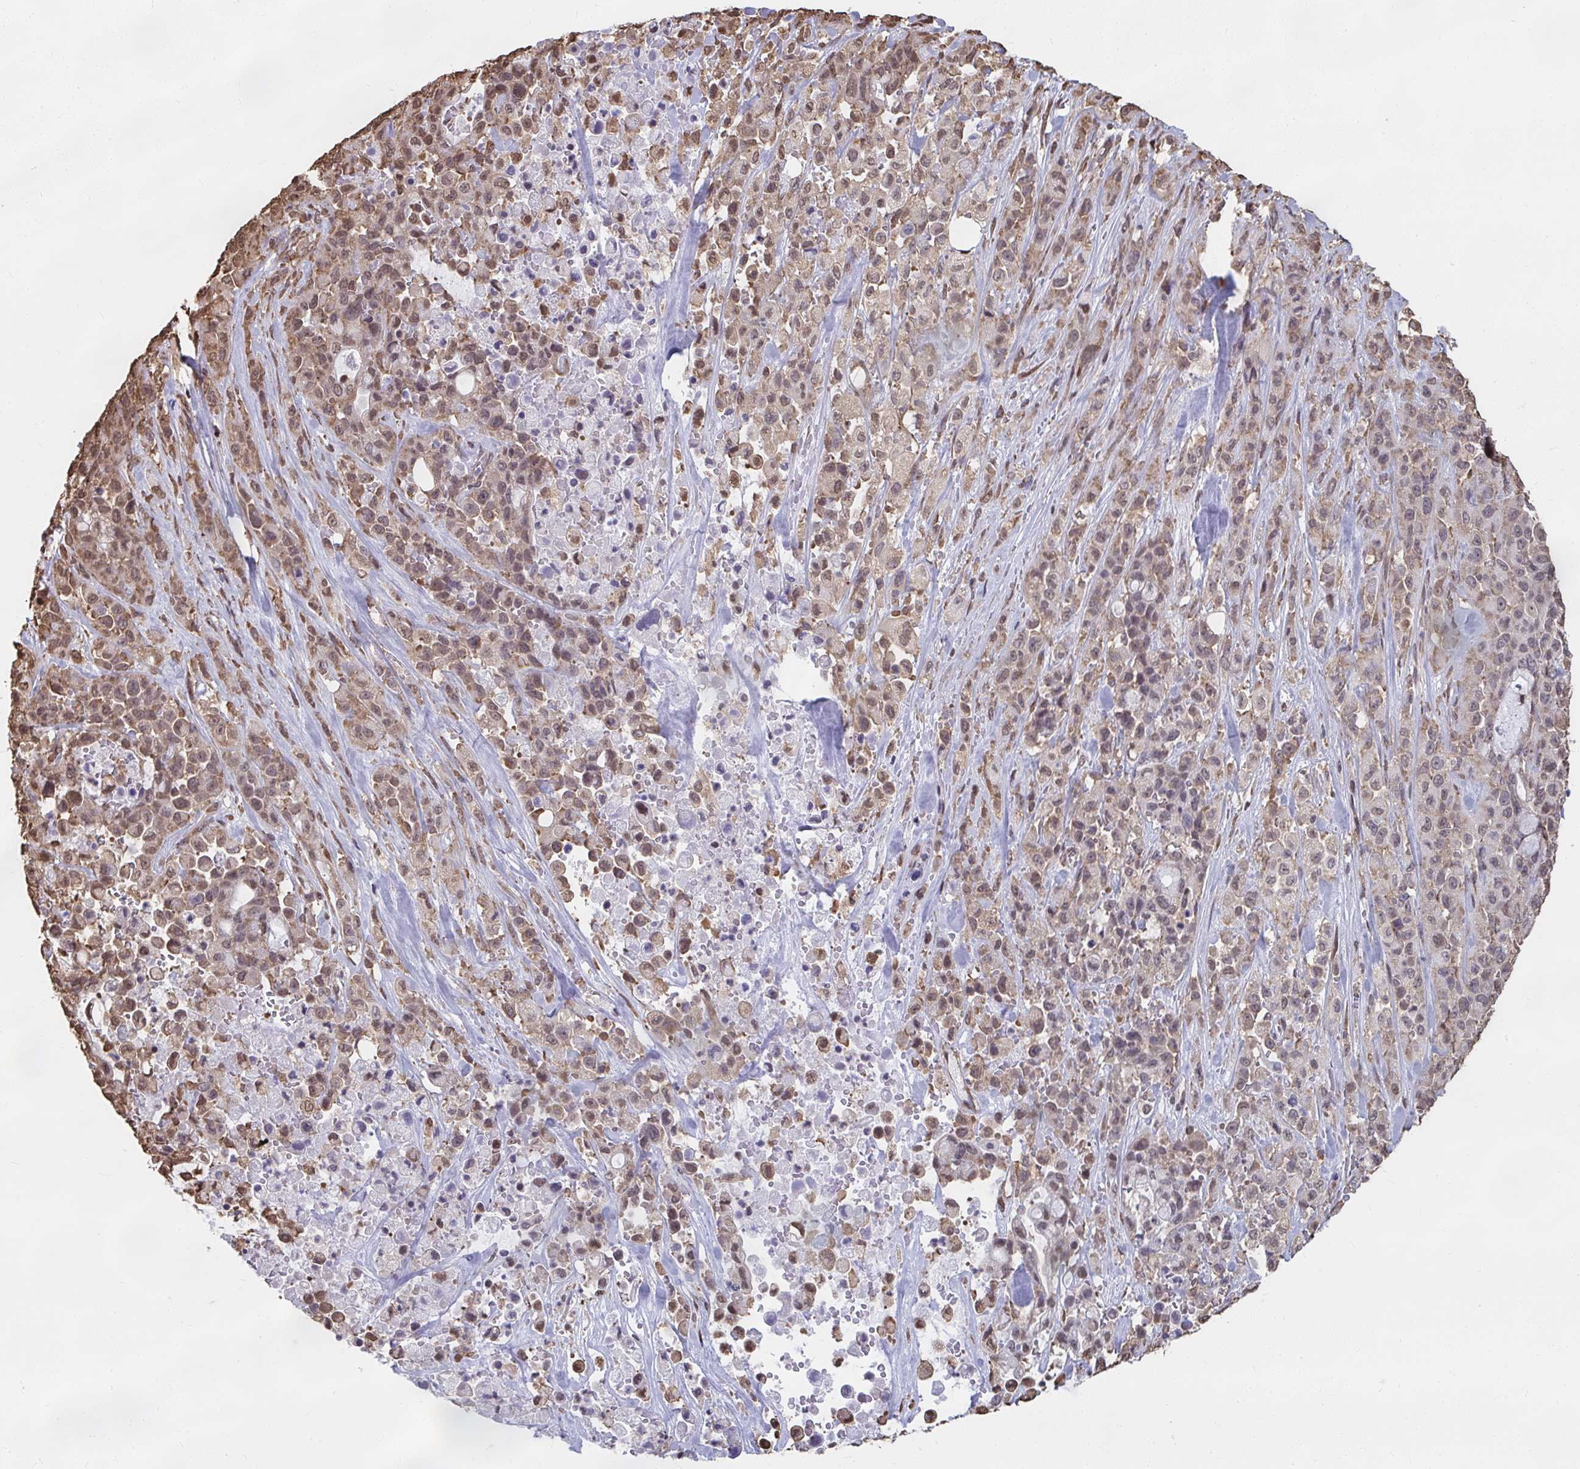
{"staining": {"intensity": "weak", "quantity": ">75%", "location": "cytoplasmic/membranous,nuclear"}, "tissue": "pancreatic cancer", "cell_type": "Tumor cells", "image_type": "cancer", "snomed": [{"axis": "morphology", "description": "Adenocarcinoma, NOS"}, {"axis": "topography", "description": "Pancreas"}], "caption": "Tumor cells reveal weak cytoplasmic/membranous and nuclear expression in approximately >75% of cells in pancreatic cancer (adenocarcinoma).", "gene": "SYNCRIP", "patient": {"sex": "male", "age": 44}}